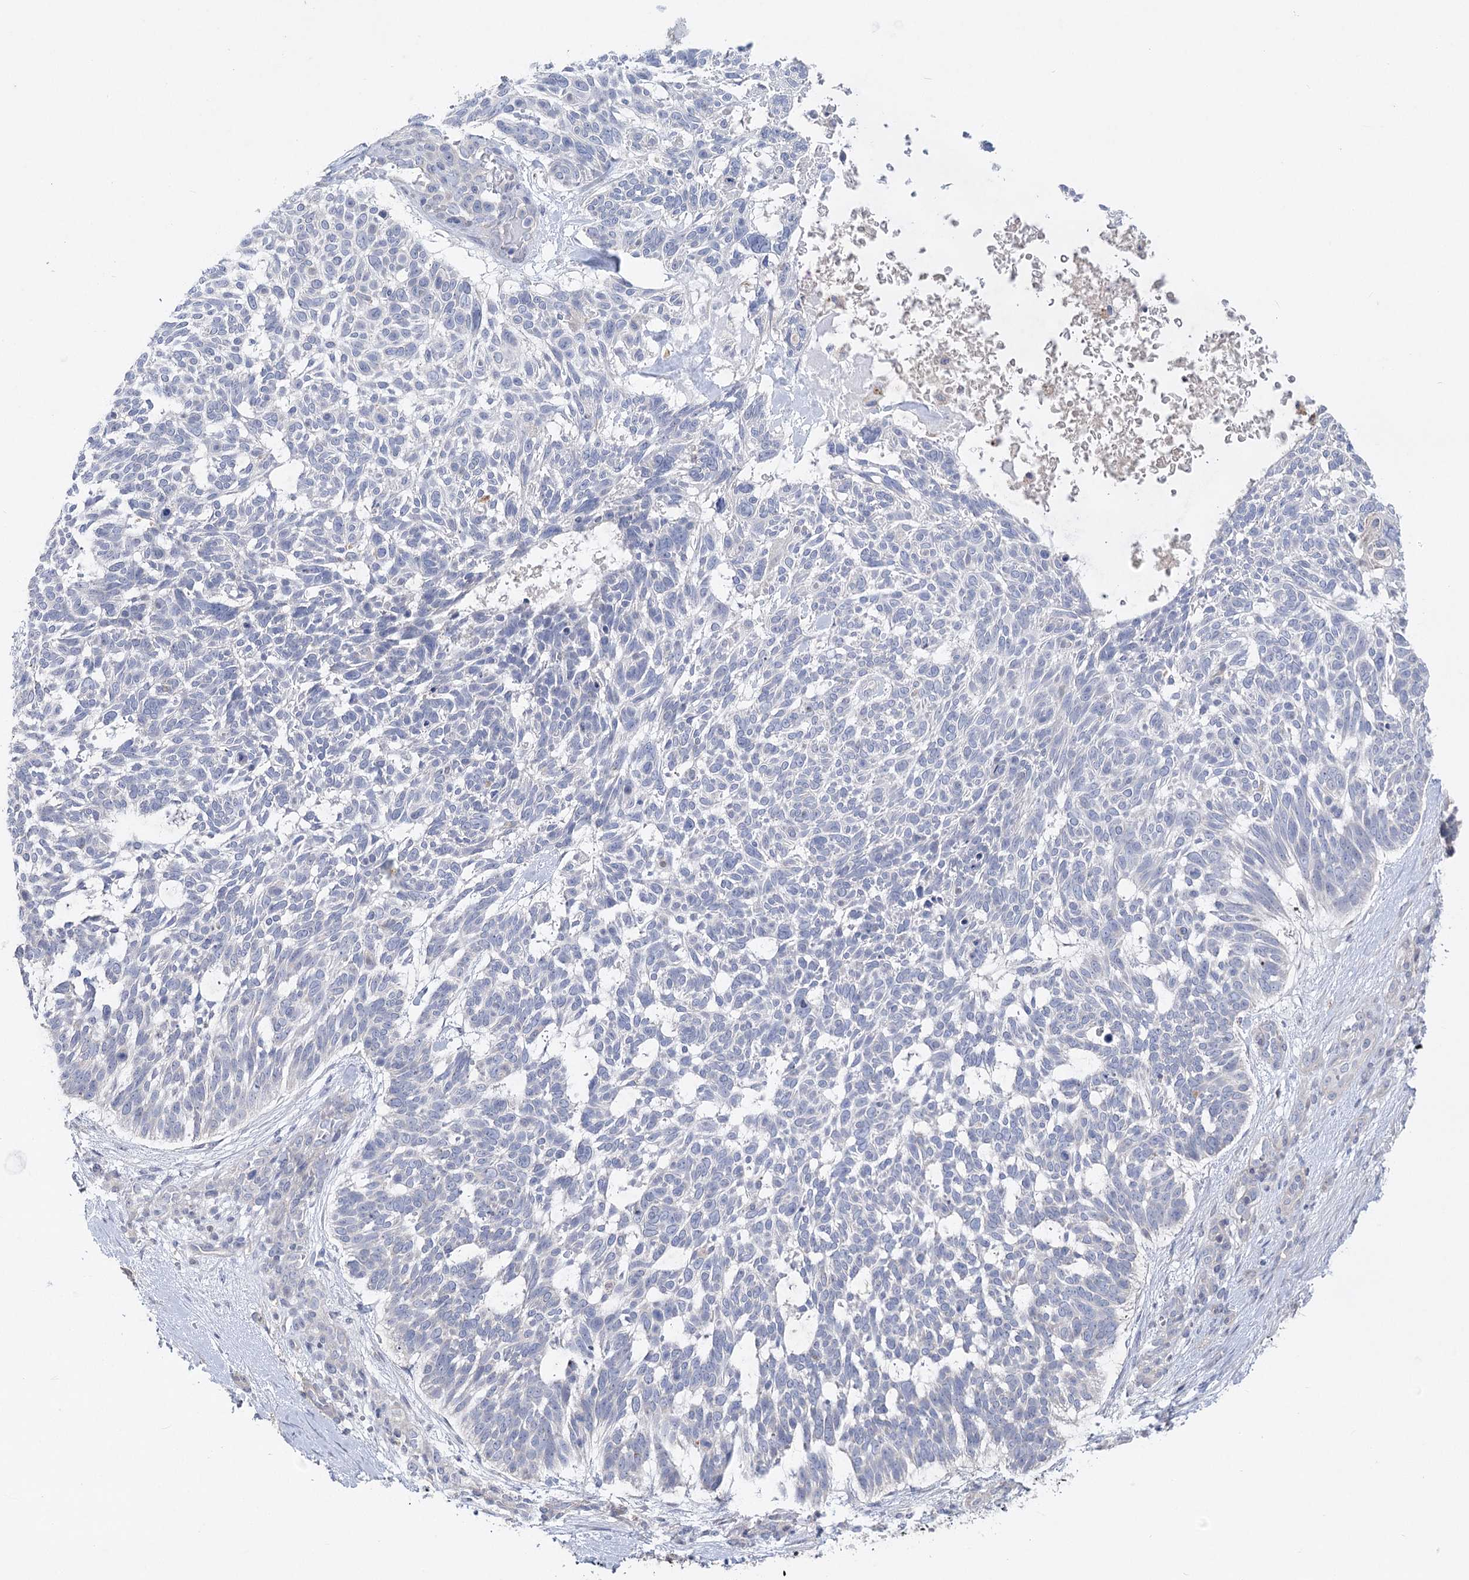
{"staining": {"intensity": "negative", "quantity": "none", "location": "none"}, "tissue": "skin cancer", "cell_type": "Tumor cells", "image_type": "cancer", "snomed": [{"axis": "morphology", "description": "Basal cell carcinoma"}, {"axis": "topography", "description": "Skin"}], "caption": "Immunohistochemical staining of basal cell carcinoma (skin) displays no significant staining in tumor cells.", "gene": "SCN11A", "patient": {"sex": "male", "age": 88}}